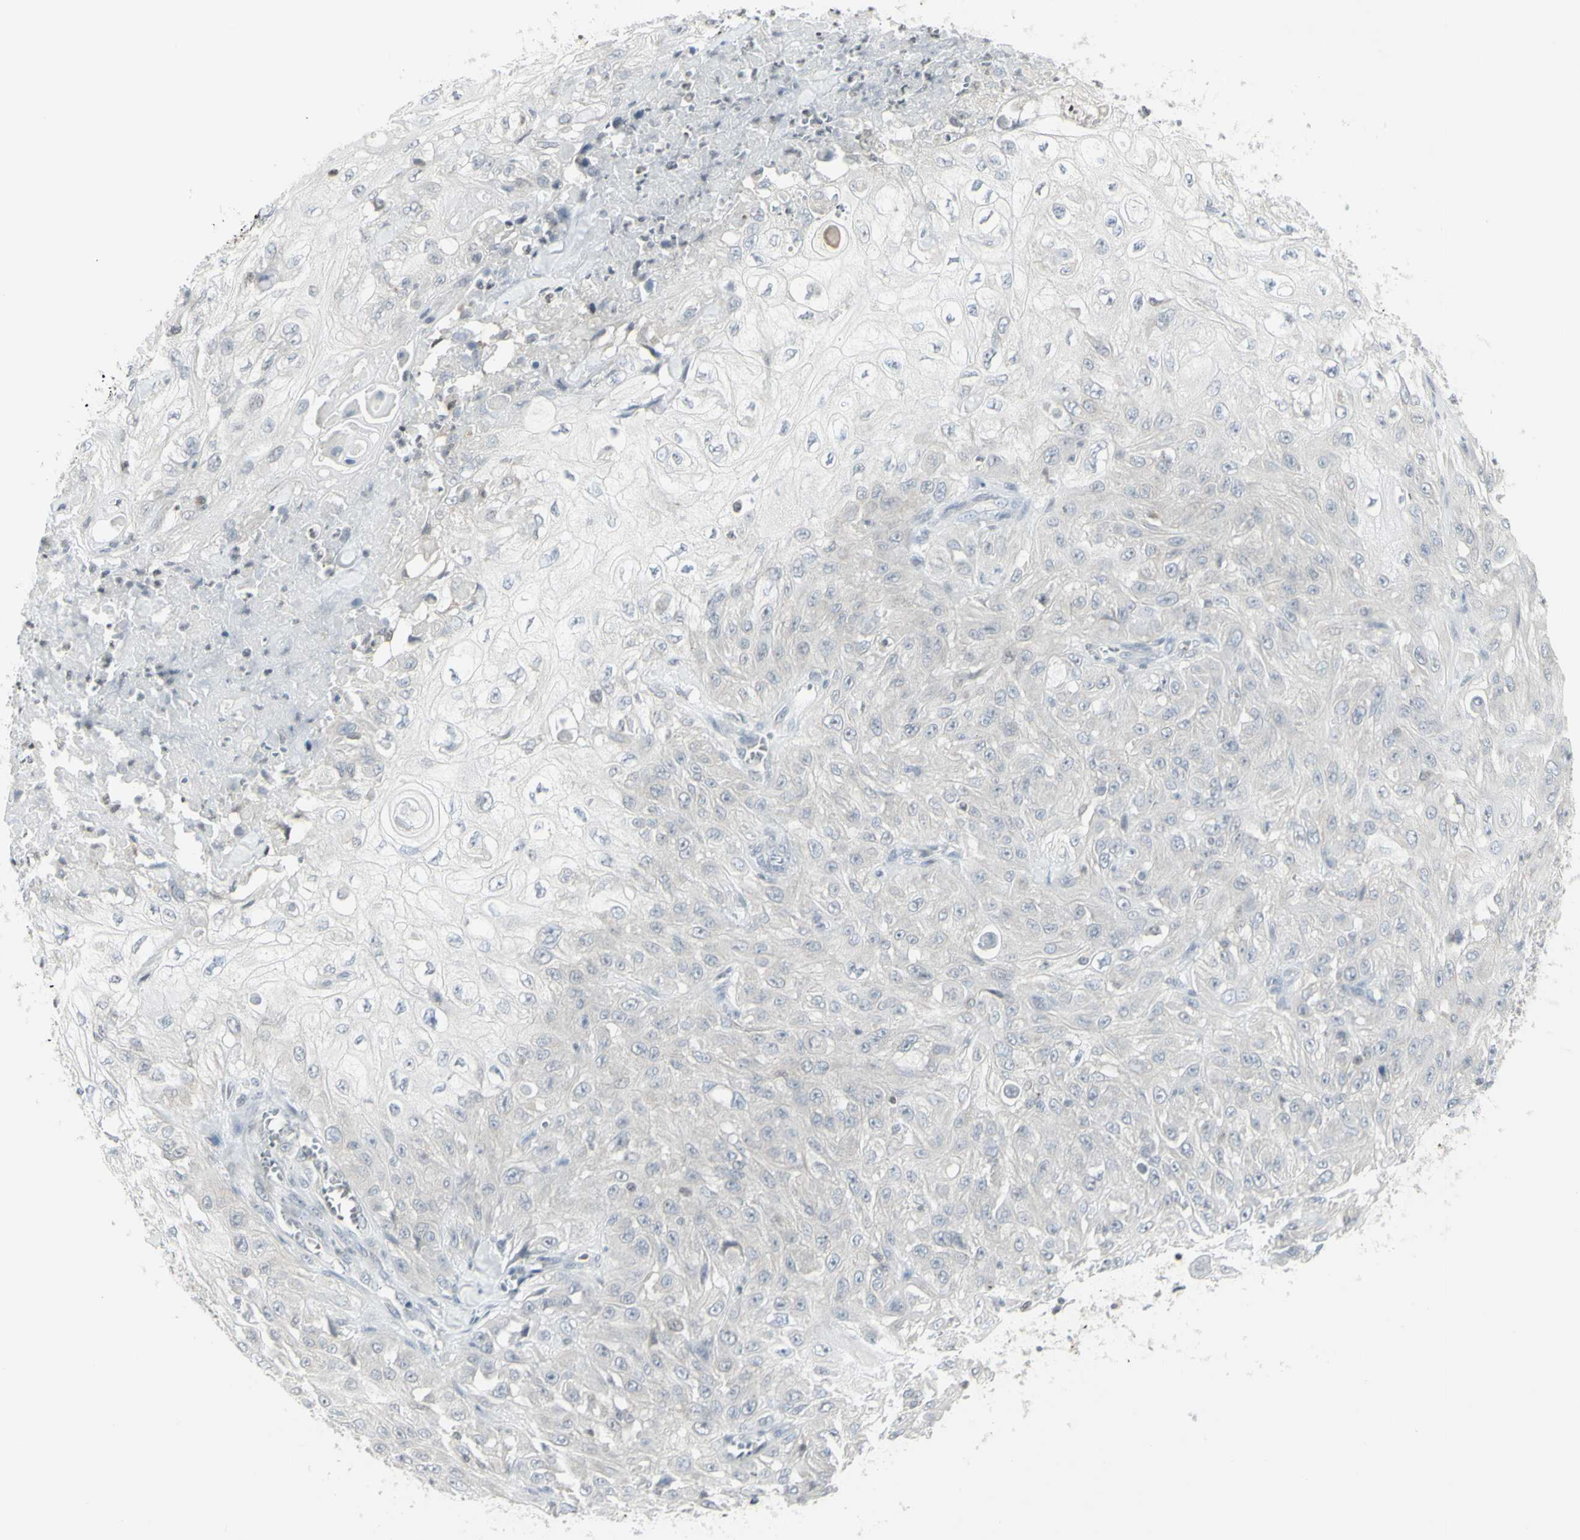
{"staining": {"intensity": "negative", "quantity": "none", "location": "none"}, "tissue": "skin cancer", "cell_type": "Tumor cells", "image_type": "cancer", "snomed": [{"axis": "morphology", "description": "Squamous cell carcinoma, NOS"}, {"axis": "morphology", "description": "Squamous cell carcinoma, metastatic, NOS"}, {"axis": "topography", "description": "Skin"}, {"axis": "topography", "description": "Lymph node"}], "caption": "Skin cancer (metastatic squamous cell carcinoma) was stained to show a protein in brown. There is no significant staining in tumor cells.", "gene": "MUC5AC", "patient": {"sex": "male", "age": 75}}